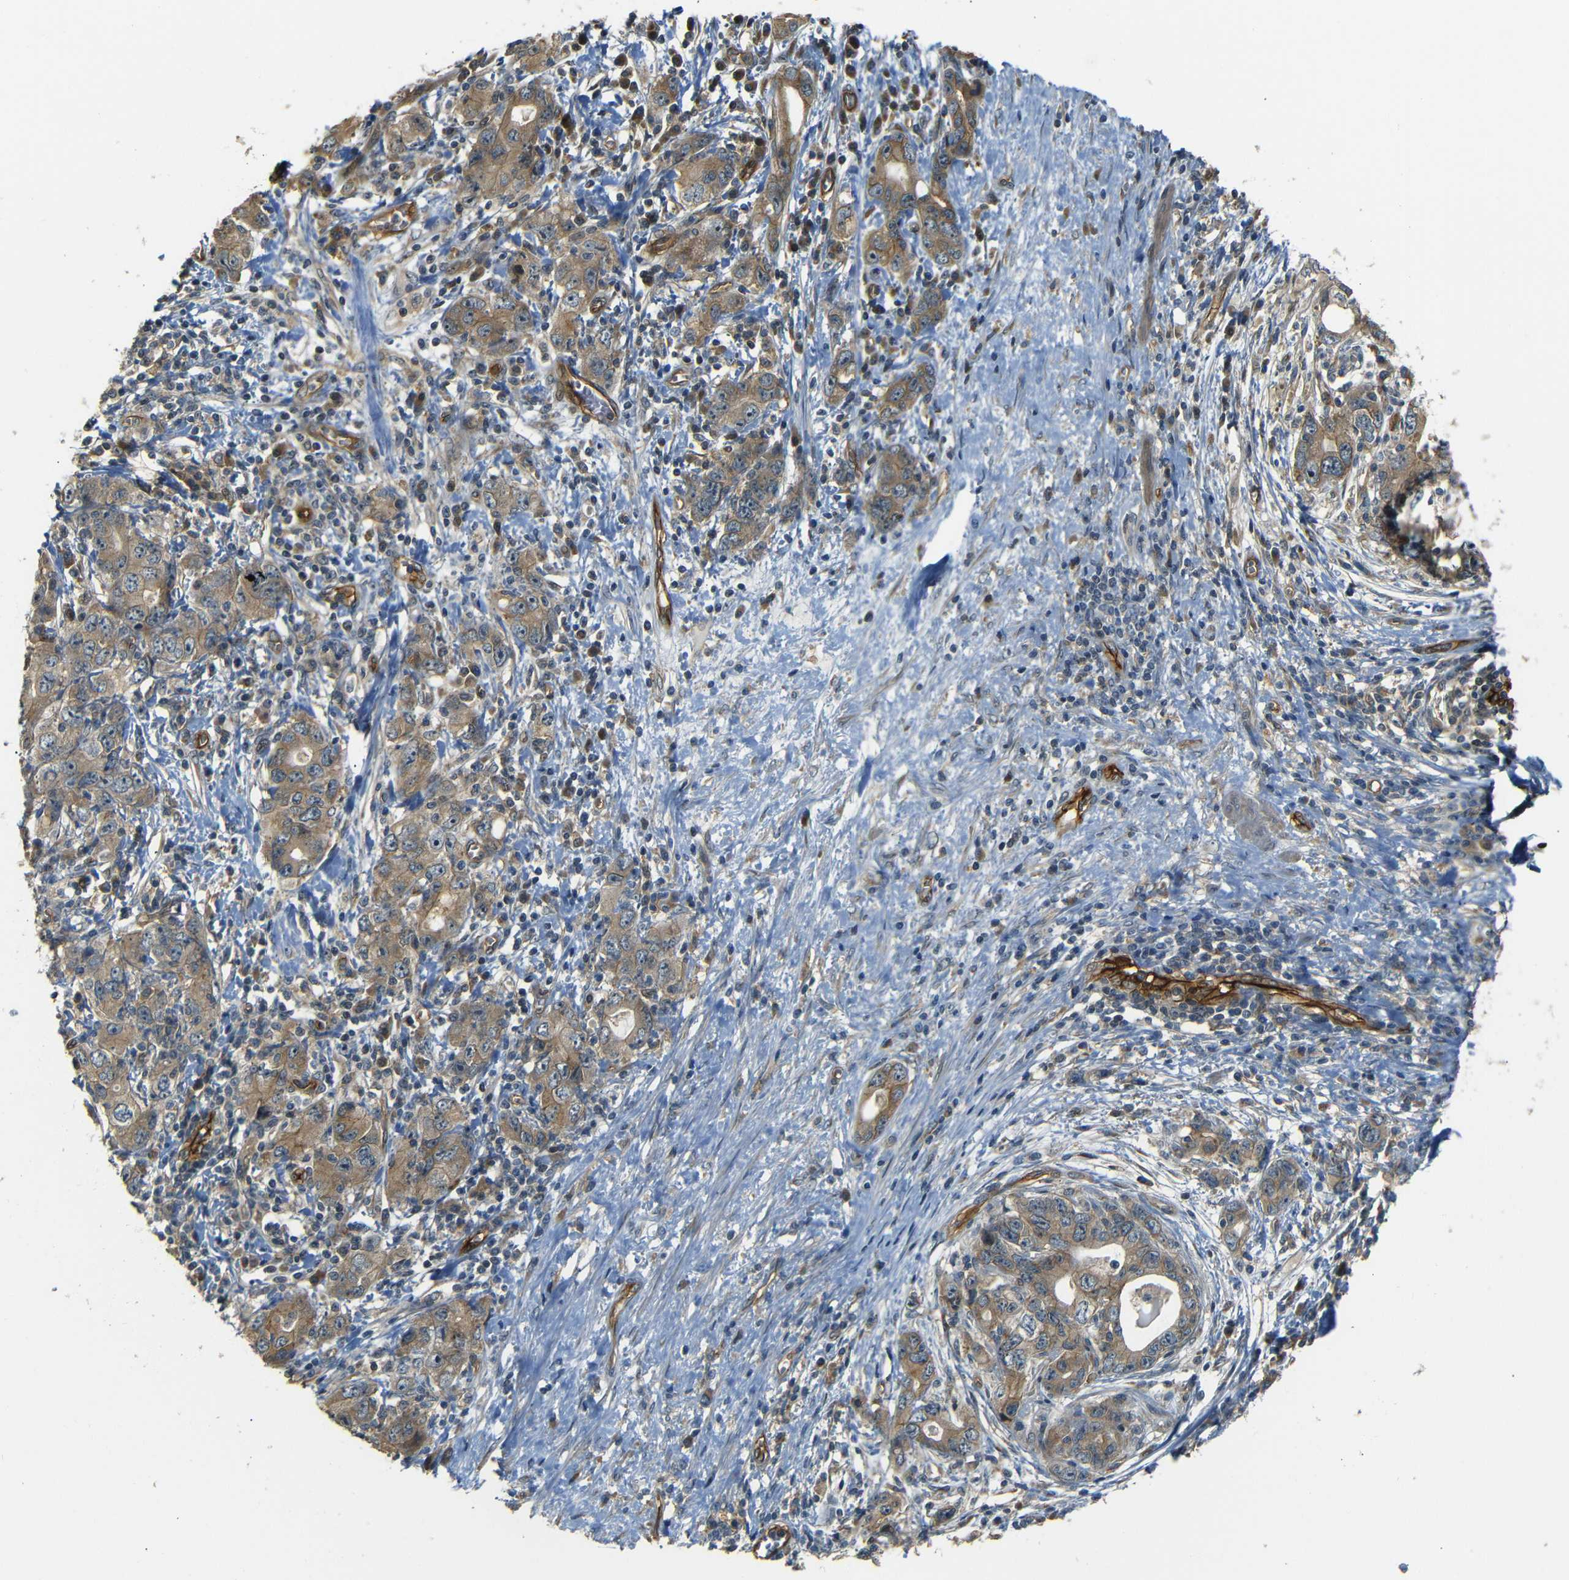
{"staining": {"intensity": "moderate", "quantity": ">75%", "location": "cytoplasmic/membranous"}, "tissue": "stomach cancer", "cell_type": "Tumor cells", "image_type": "cancer", "snomed": [{"axis": "morphology", "description": "Adenocarcinoma, NOS"}, {"axis": "topography", "description": "Stomach, lower"}], "caption": "The photomicrograph reveals immunohistochemical staining of stomach cancer (adenocarcinoma). There is moderate cytoplasmic/membranous staining is identified in approximately >75% of tumor cells.", "gene": "RELL1", "patient": {"sex": "female", "age": 93}}